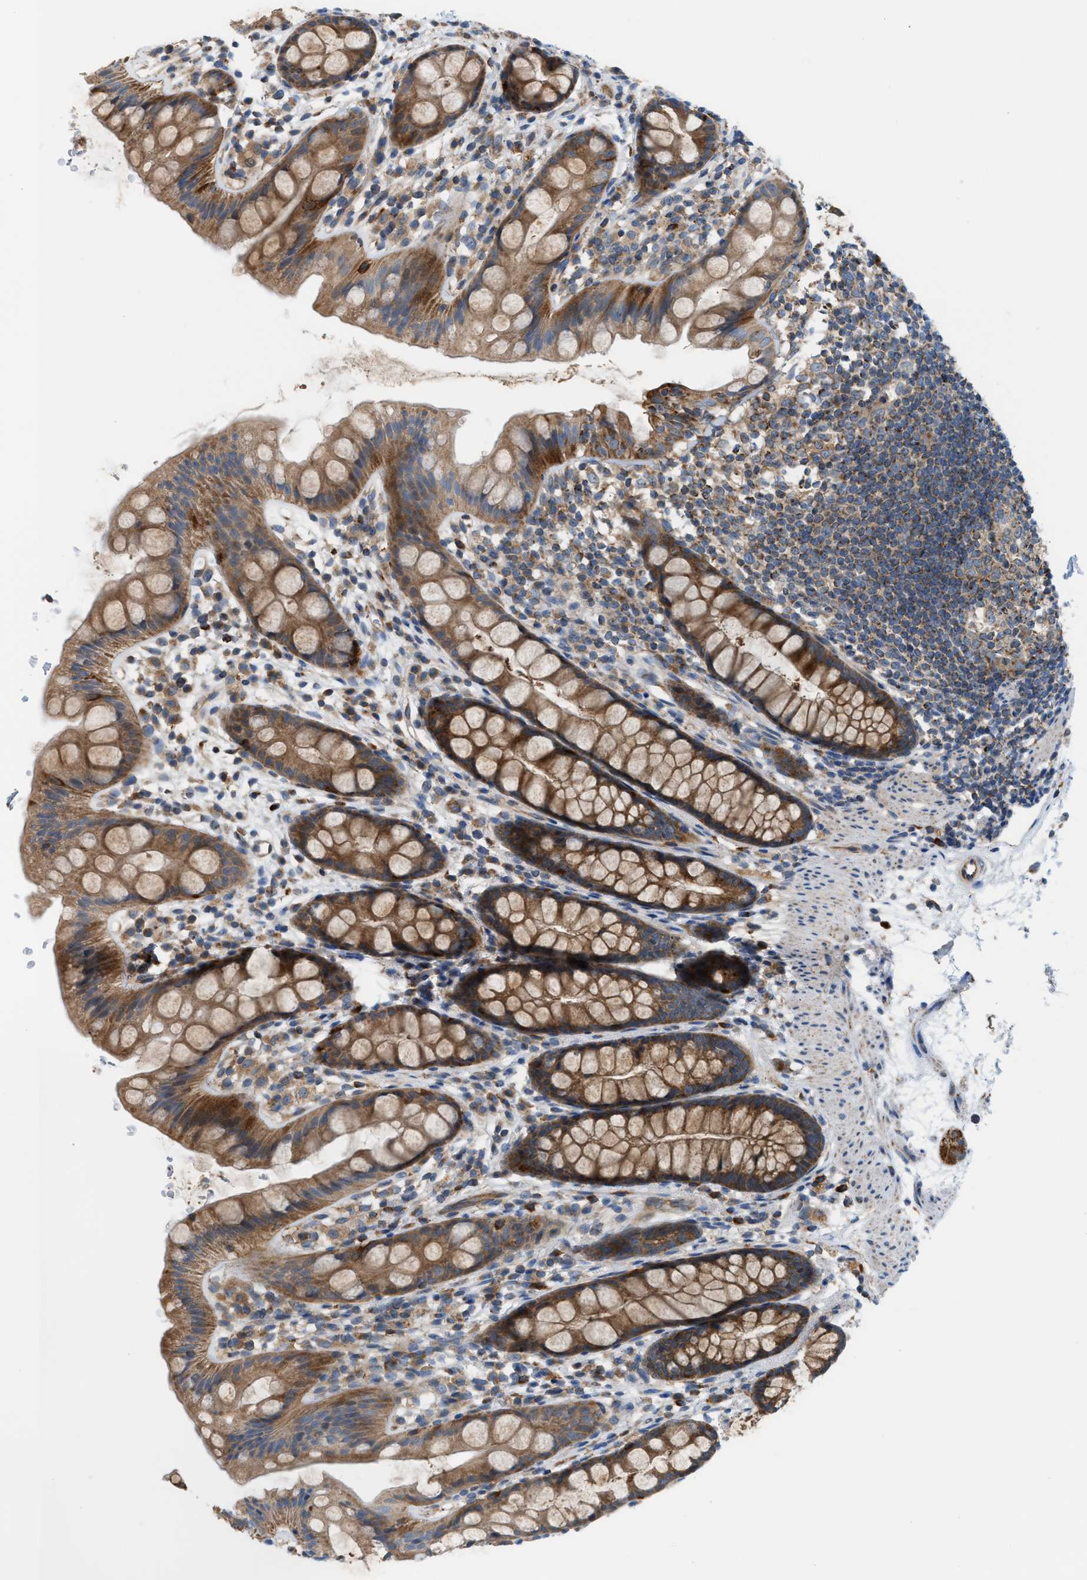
{"staining": {"intensity": "moderate", "quantity": ">75%", "location": "cytoplasmic/membranous"}, "tissue": "rectum", "cell_type": "Glandular cells", "image_type": "normal", "snomed": [{"axis": "morphology", "description": "Normal tissue, NOS"}, {"axis": "topography", "description": "Rectum"}], "caption": "Protein analysis of benign rectum displays moderate cytoplasmic/membranous positivity in about >75% of glandular cells. The staining was performed using DAB (3,3'-diaminobenzidine), with brown indicating positive protein expression. Nuclei are stained blue with hematoxylin.", "gene": "PDCL", "patient": {"sex": "female", "age": 65}}